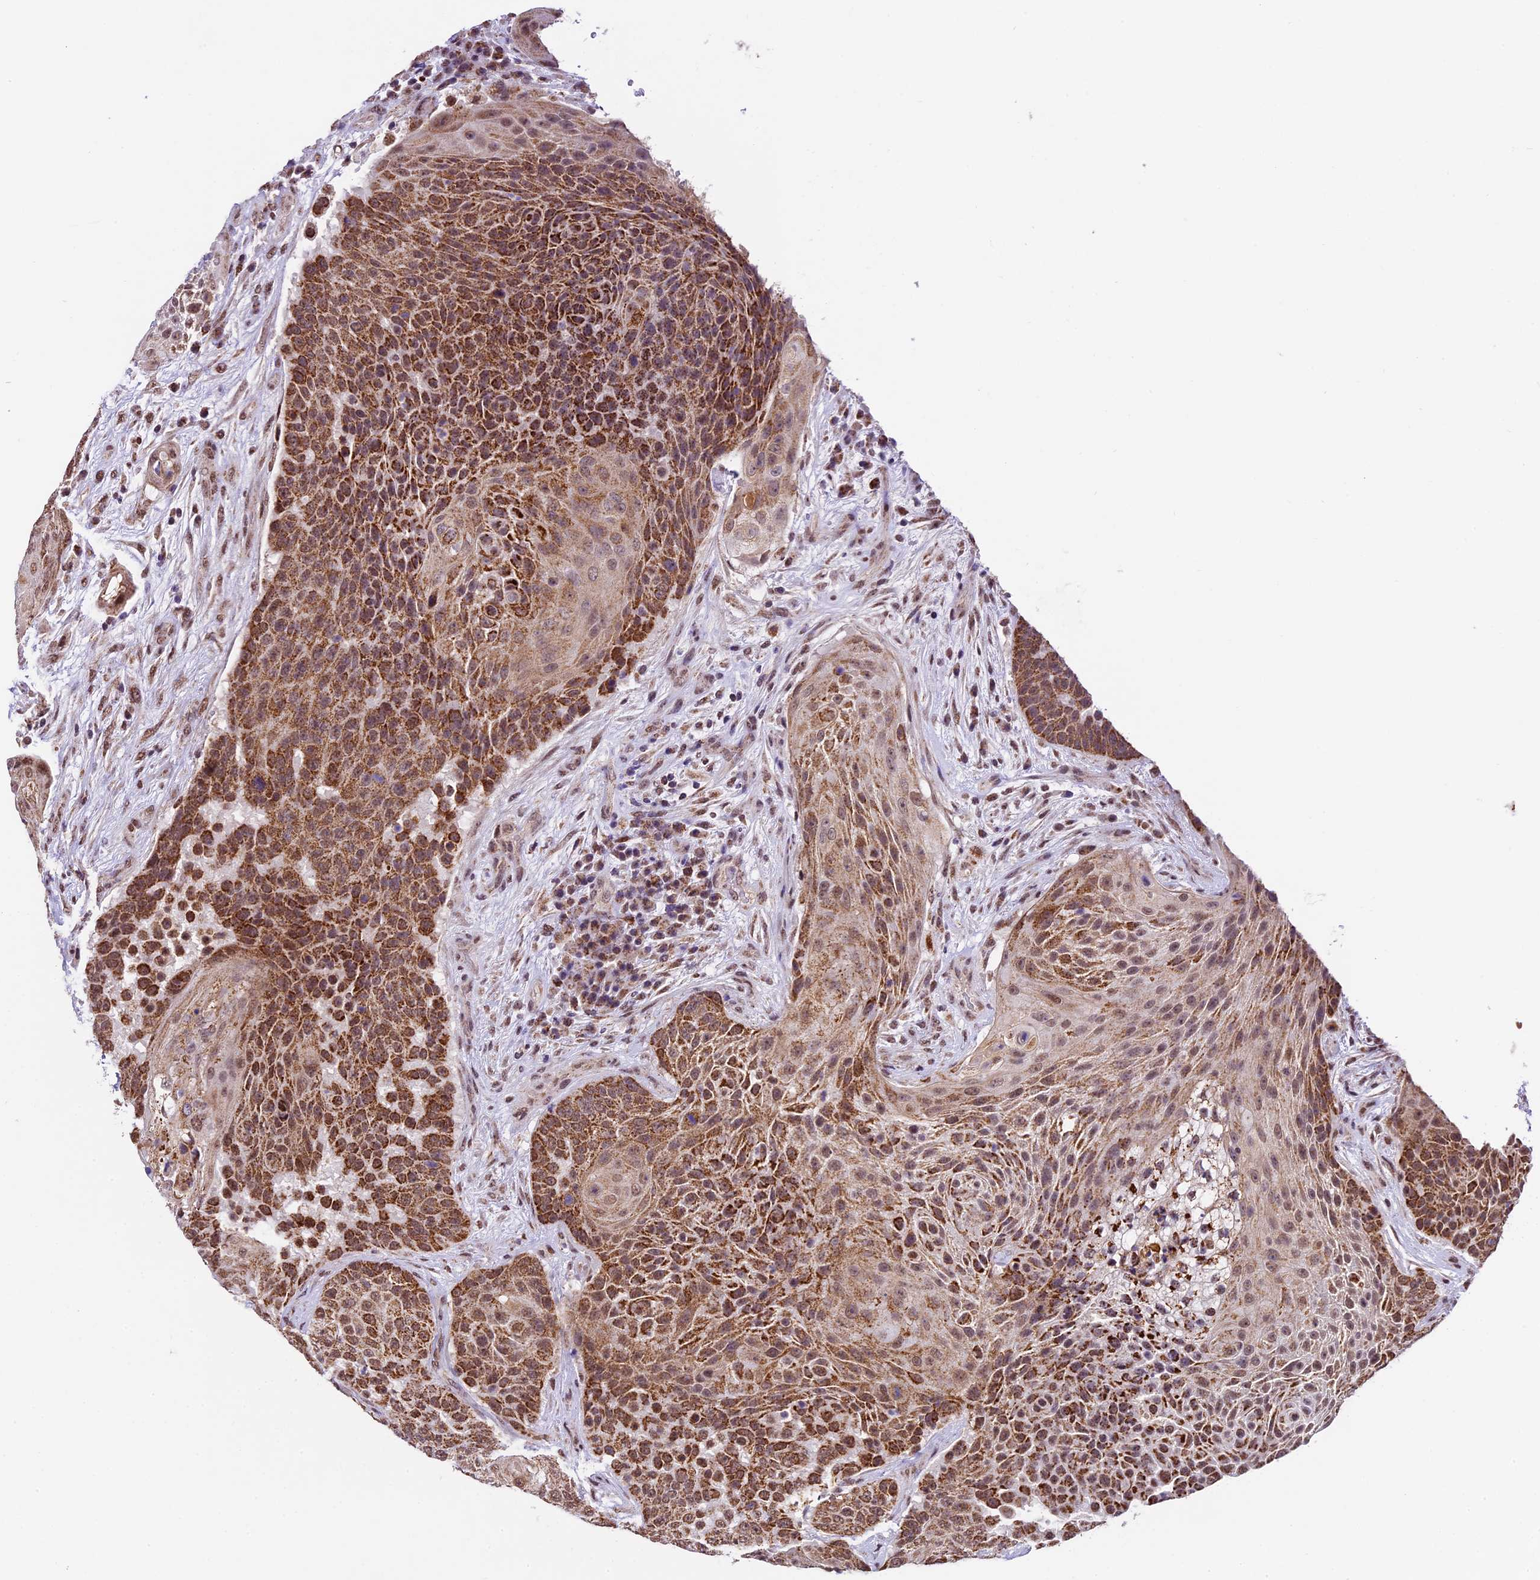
{"staining": {"intensity": "strong", "quantity": ">75%", "location": "cytoplasmic/membranous"}, "tissue": "urothelial cancer", "cell_type": "Tumor cells", "image_type": "cancer", "snomed": [{"axis": "morphology", "description": "Urothelial carcinoma, High grade"}, {"axis": "topography", "description": "Urinary bladder"}], "caption": "IHC of human urothelial cancer shows high levels of strong cytoplasmic/membranous expression in about >75% of tumor cells. (DAB (3,3'-diaminobenzidine) = brown stain, brightfield microscopy at high magnification).", "gene": "CARS2", "patient": {"sex": "female", "age": 63}}